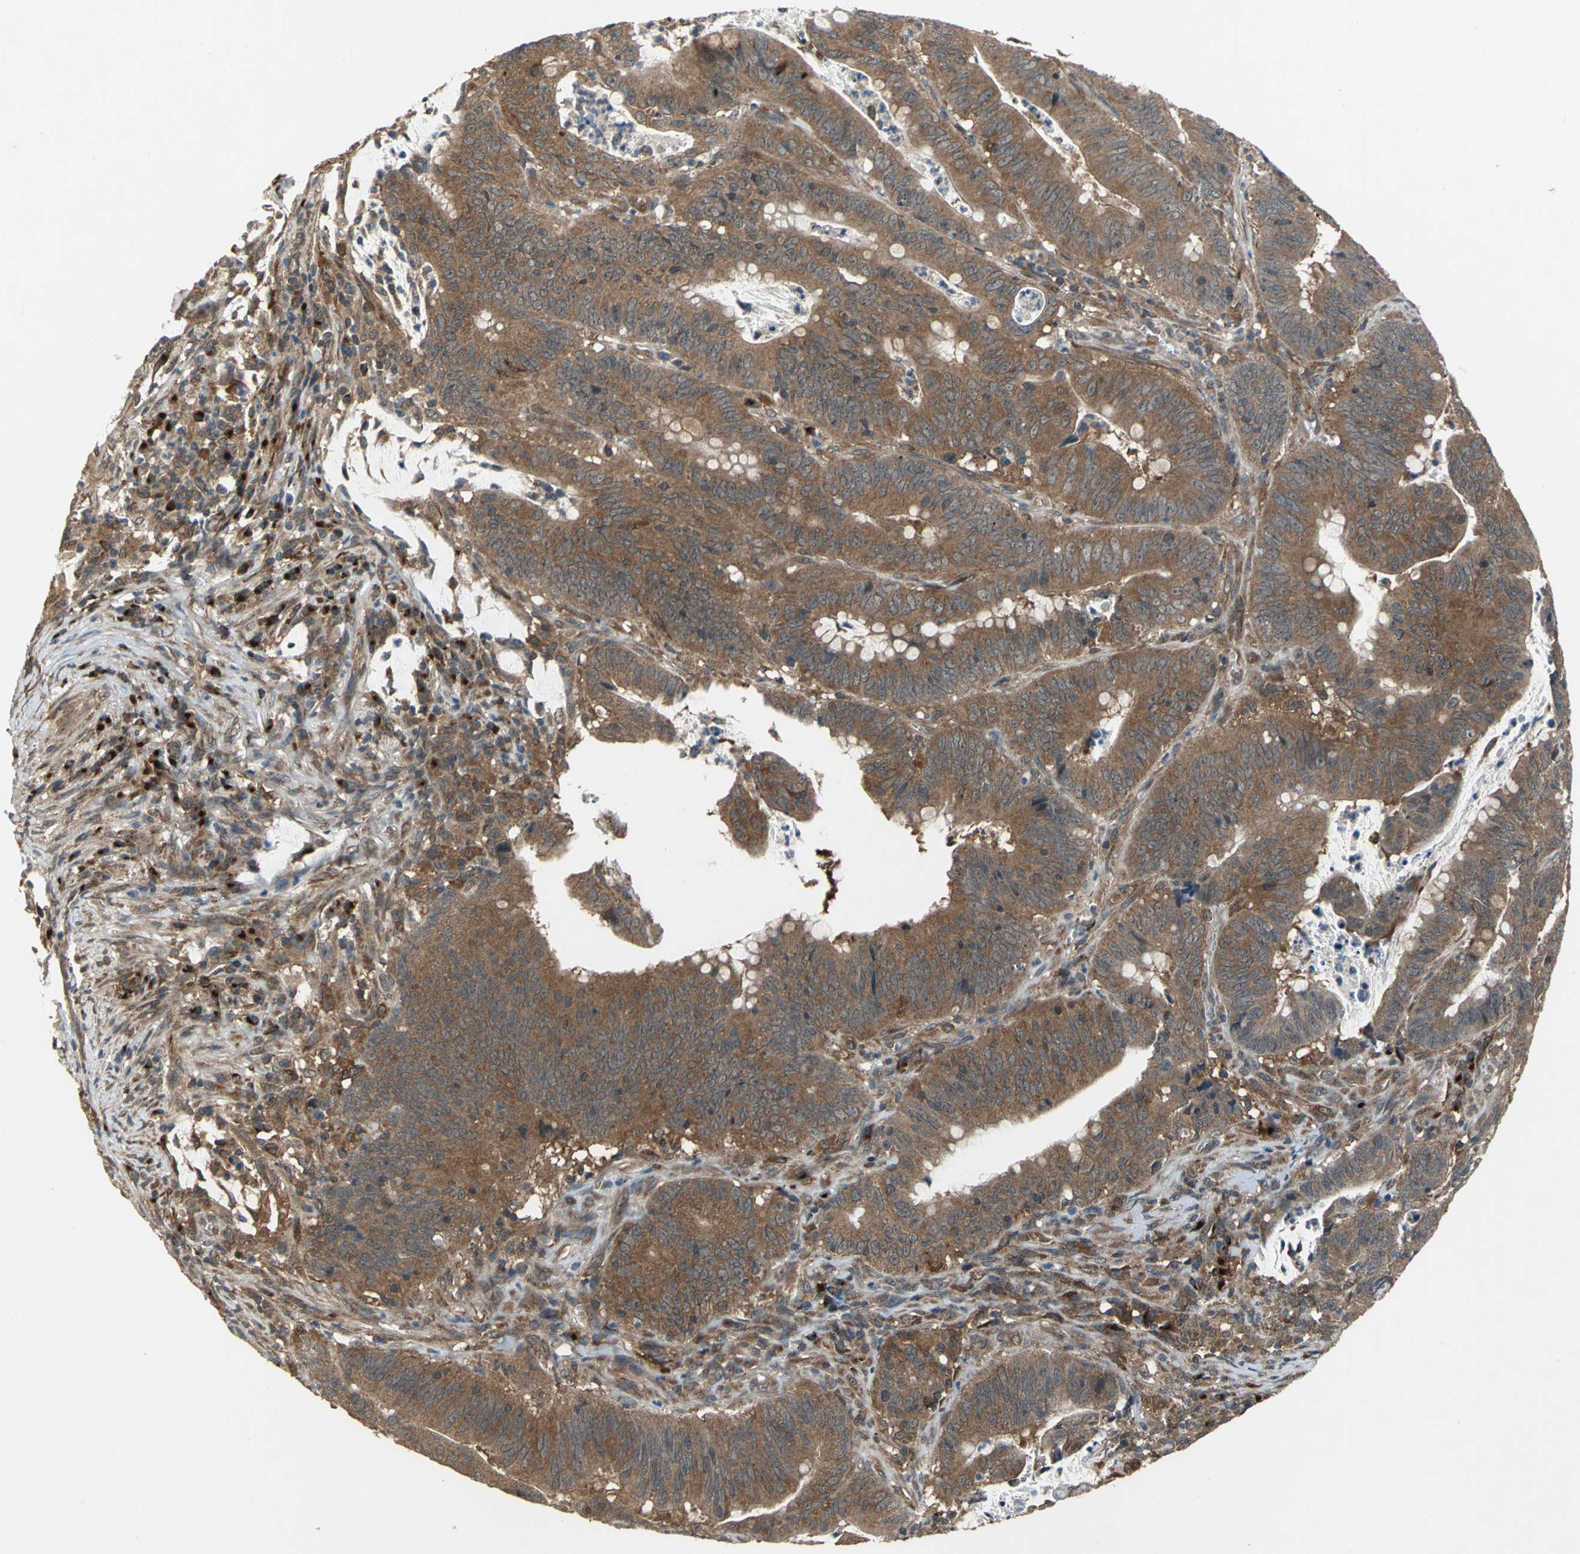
{"staining": {"intensity": "moderate", "quantity": ">75%", "location": "cytoplasmic/membranous"}, "tissue": "colorectal cancer", "cell_type": "Tumor cells", "image_type": "cancer", "snomed": [{"axis": "morphology", "description": "Adenocarcinoma, NOS"}, {"axis": "topography", "description": "Colon"}], "caption": "A high-resolution photomicrograph shows immunohistochemistry (IHC) staining of colorectal cancer (adenocarcinoma), which reveals moderate cytoplasmic/membranous expression in about >75% of tumor cells.", "gene": "NFKBIE", "patient": {"sex": "male", "age": 45}}